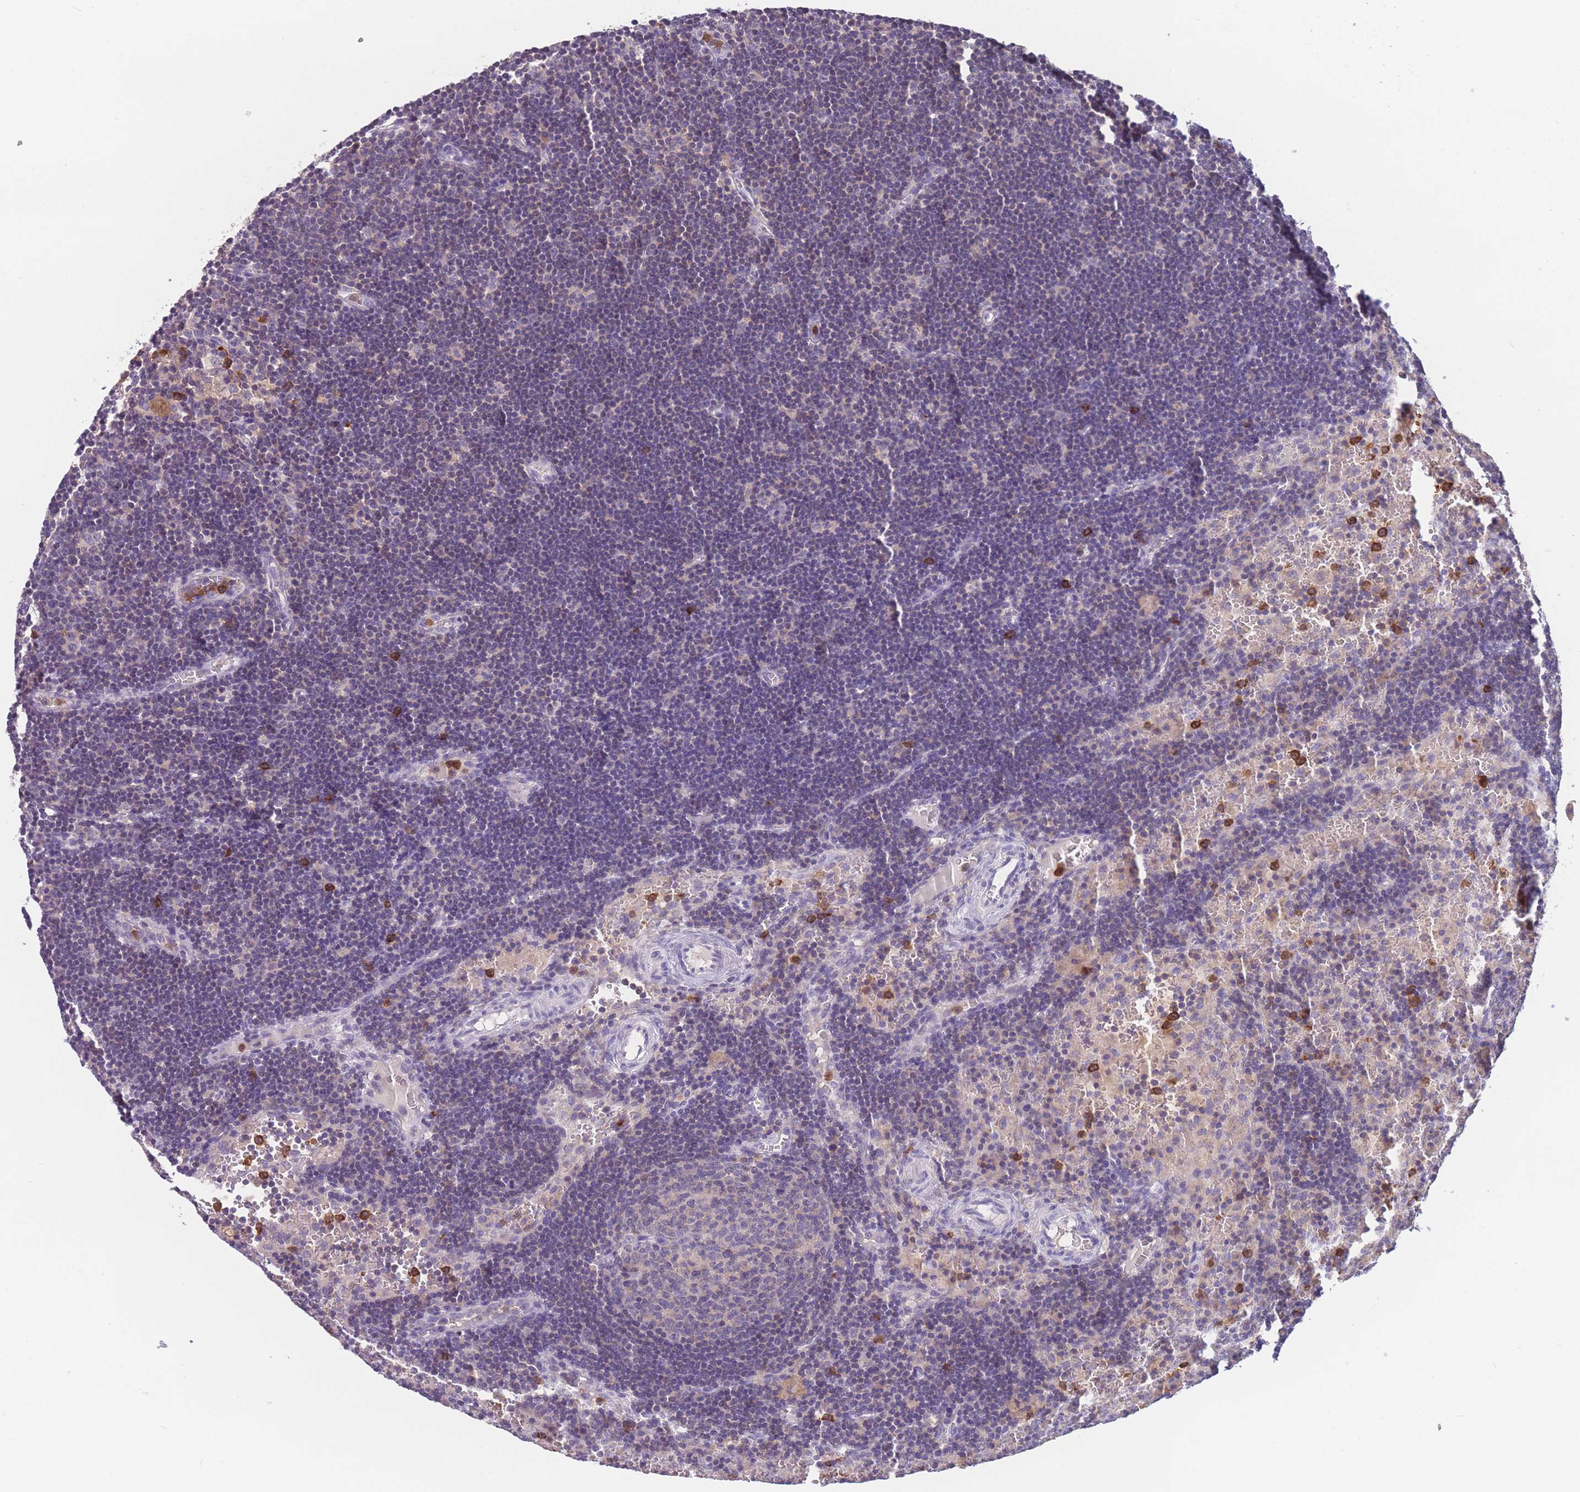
{"staining": {"intensity": "negative", "quantity": "none", "location": "none"}, "tissue": "lymph node", "cell_type": "Germinal center cells", "image_type": "normal", "snomed": [{"axis": "morphology", "description": "Normal tissue, NOS"}, {"axis": "topography", "description": "Lymph node"}], "caption": "DAB immunohistochemical staining of normal human lymph node reveals no significant staining in germinal center cells.", "gene": "ST3GAL4", "patient": {"sex": "male", "age": 62}}